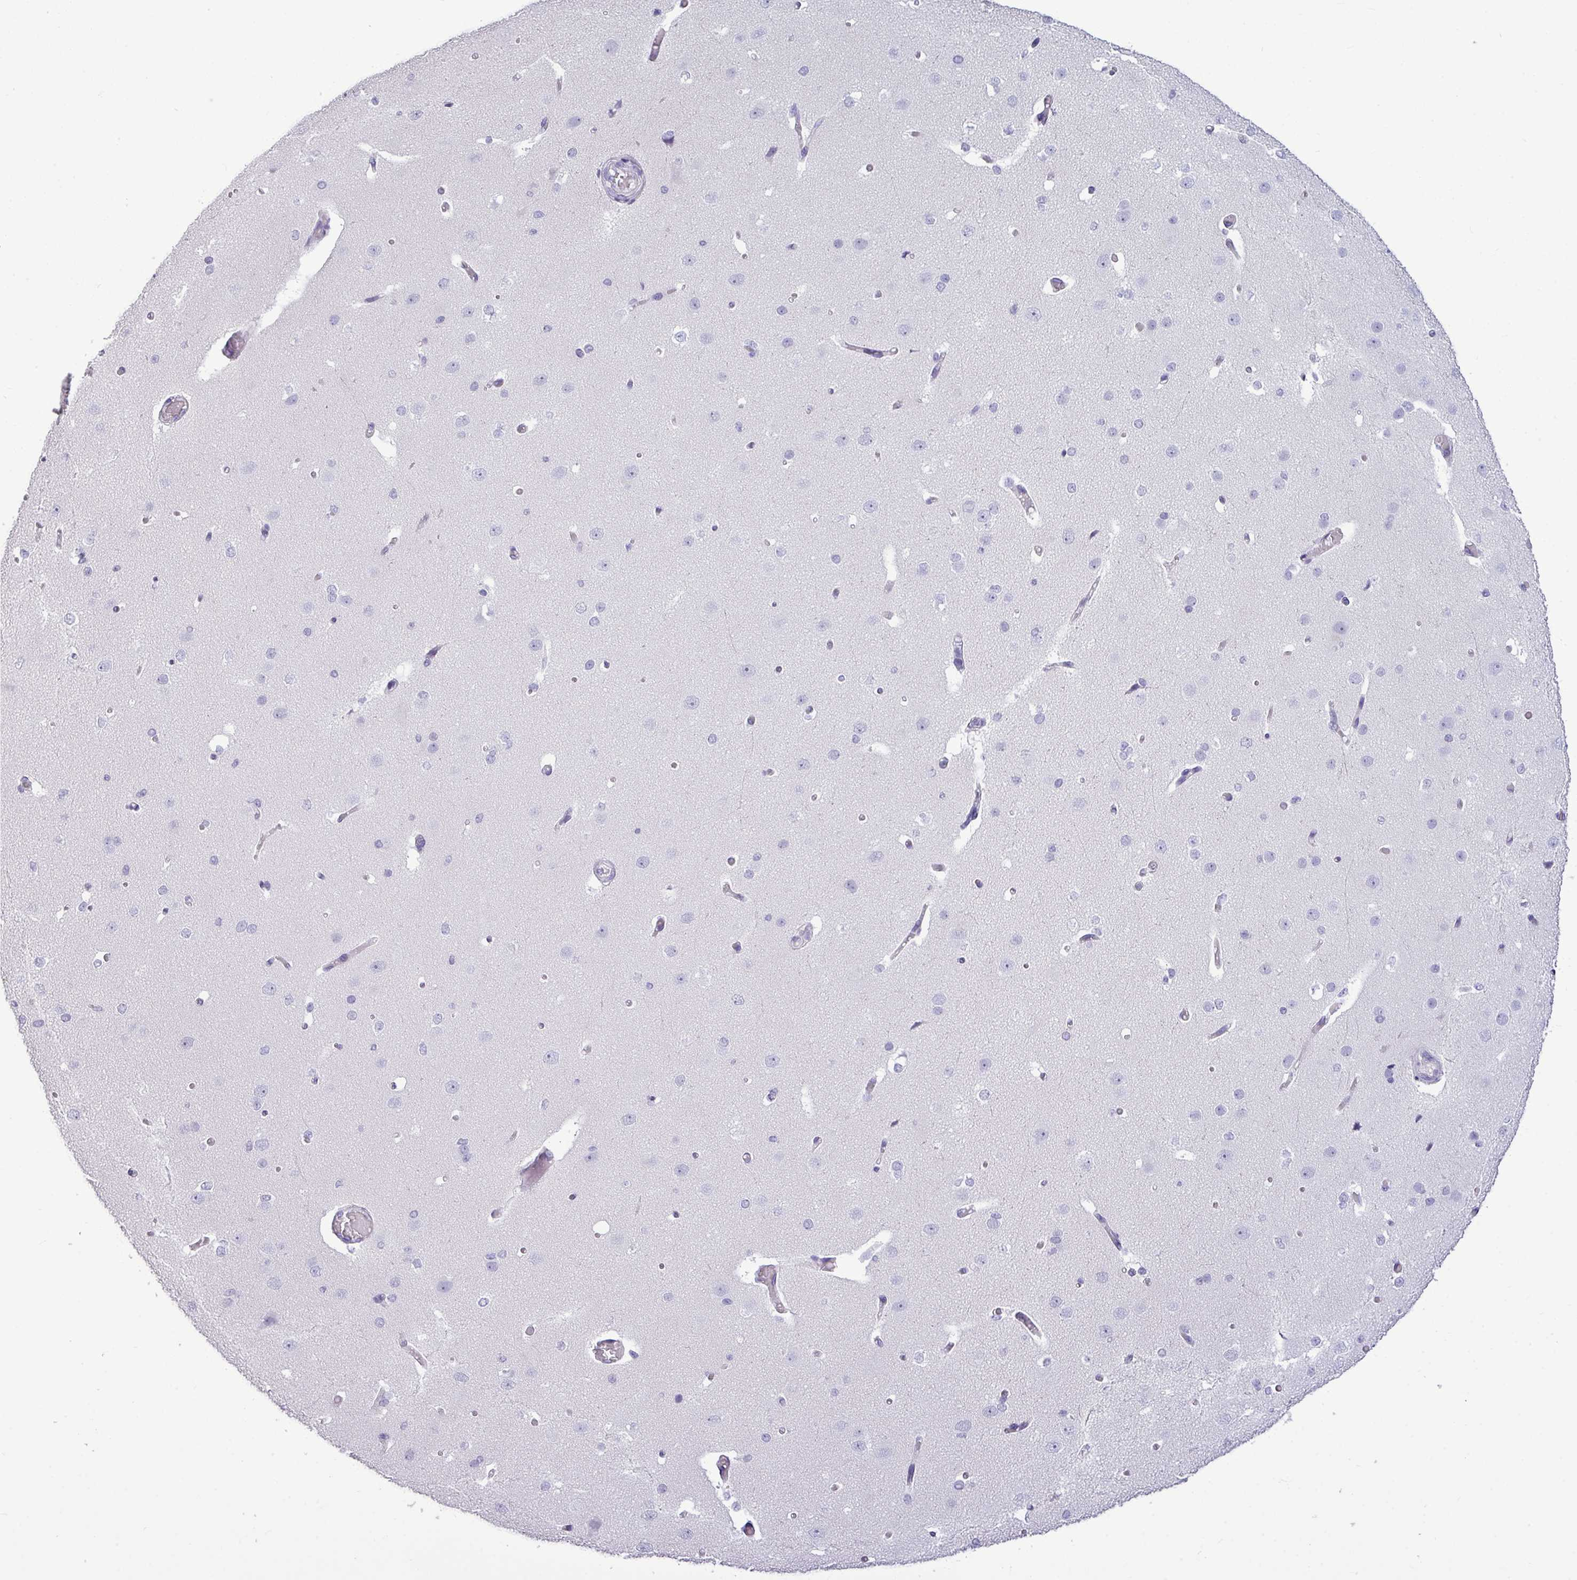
{"staining": {"intensity": "negative", "quantity": "none", "location": "none"}, "tissue": "cerebral cortex", "cell_type": "Endothelial cells", "image_type": "normal", "snomed": [{"axis": "morphology", "description": "Normal tissue, NOS"}, {"axis": "morphology", "description": "Inflammation, NOS"}, {"axis": "topography", "description": "Cerebral cortex"}], "caption": "Immunohistochemical staining of normal human cerebral cortex reveals no significant staining in endothelial cells.", "gene": "TMEM91", "patient": {"sex": "male", "age": 6}}